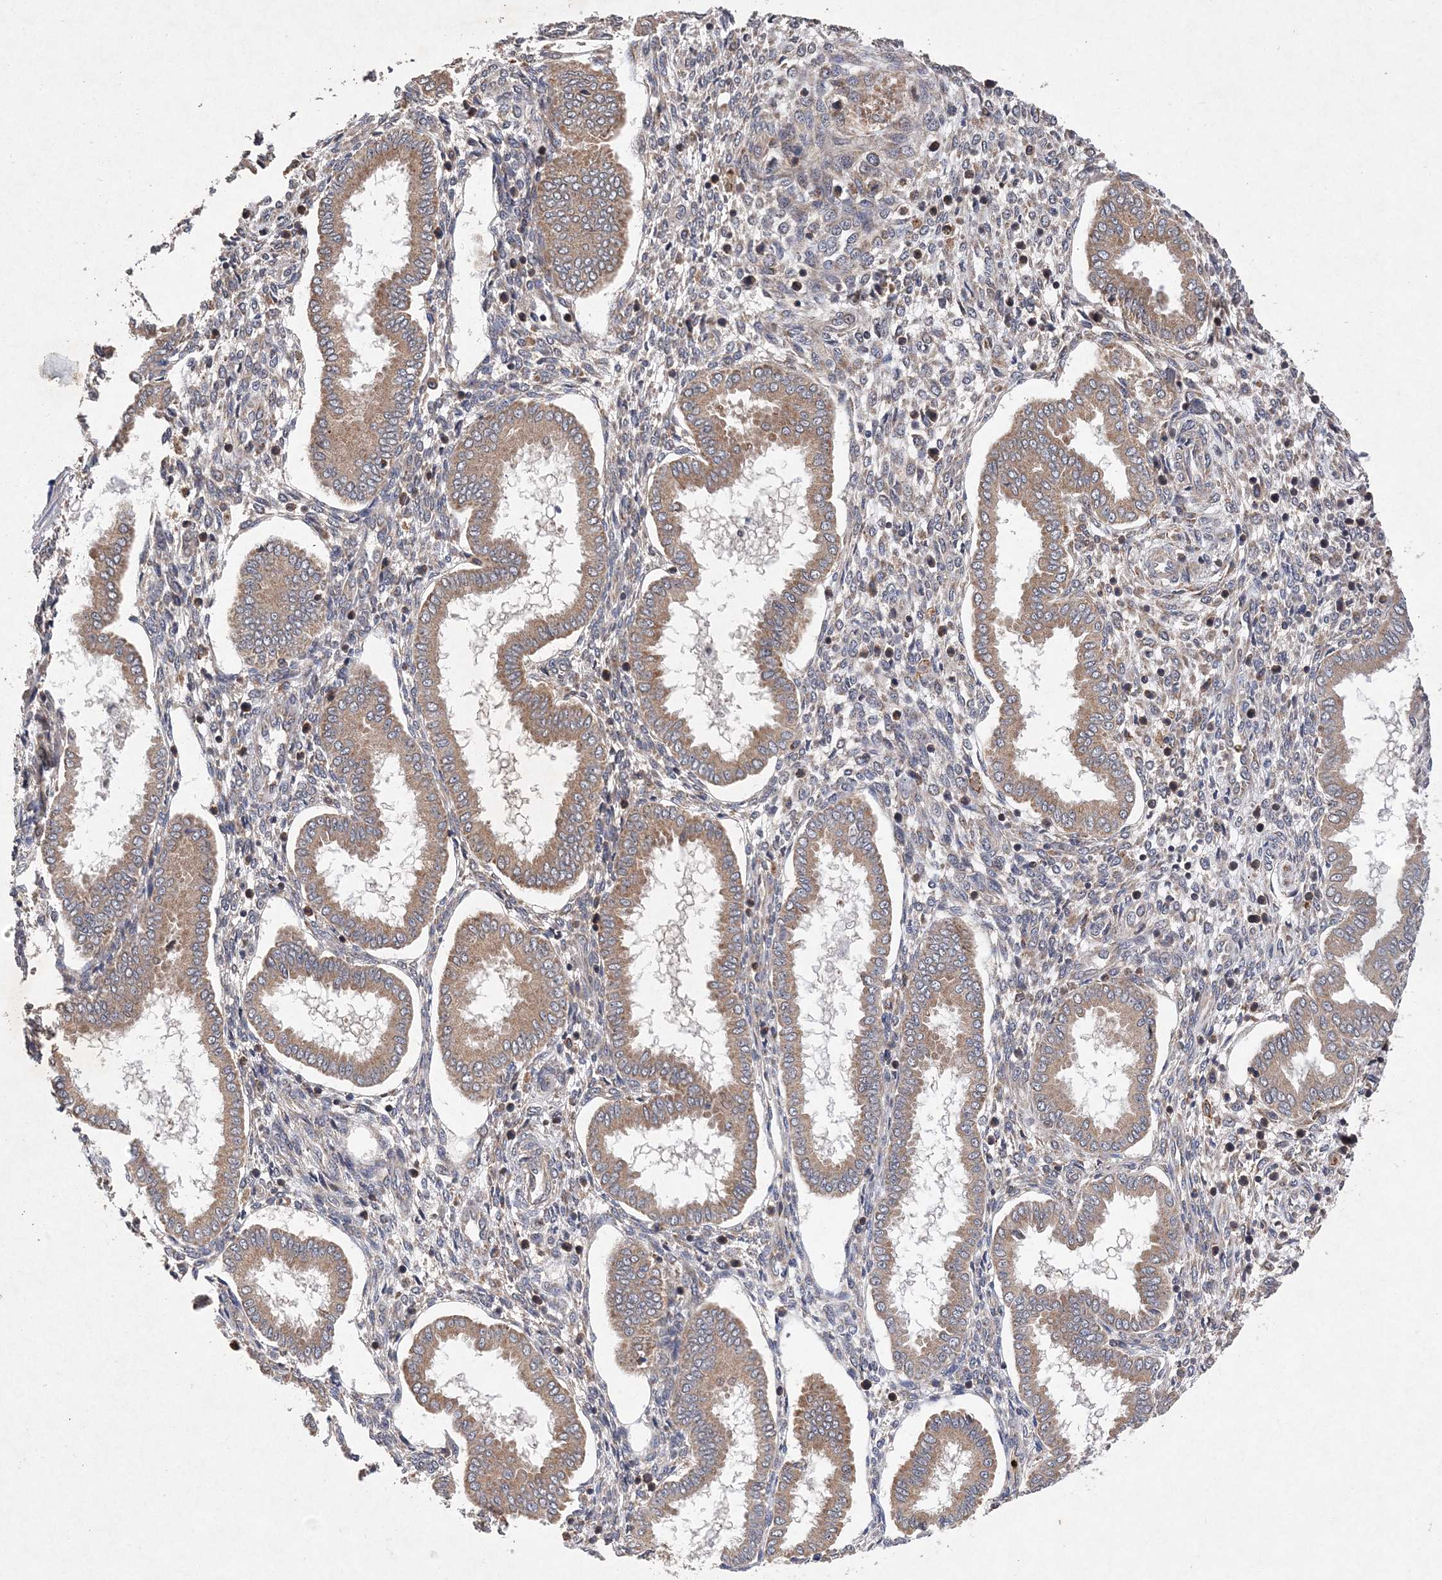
{"staining": {"intensity": "negative", "quantity": "none", "location": "none"}, "tissue": "endometrium", "cell_type": "Cells in endometrial stroma", "image_type": "normal", "snomed": [{"axis": "morphology", "description": "Normal tissue, NOS"}, {"axis": "topography", "description": "Endometrium"}], "caption": "A micrograph of endometrium stained for a protein shows no brown staining in cells in endometrial stroma. (Immunohistochemistry, brightfield microscopy, high magnification).", "gene": "PROSER1", "patient": {"sex": "female", "age": 24}}